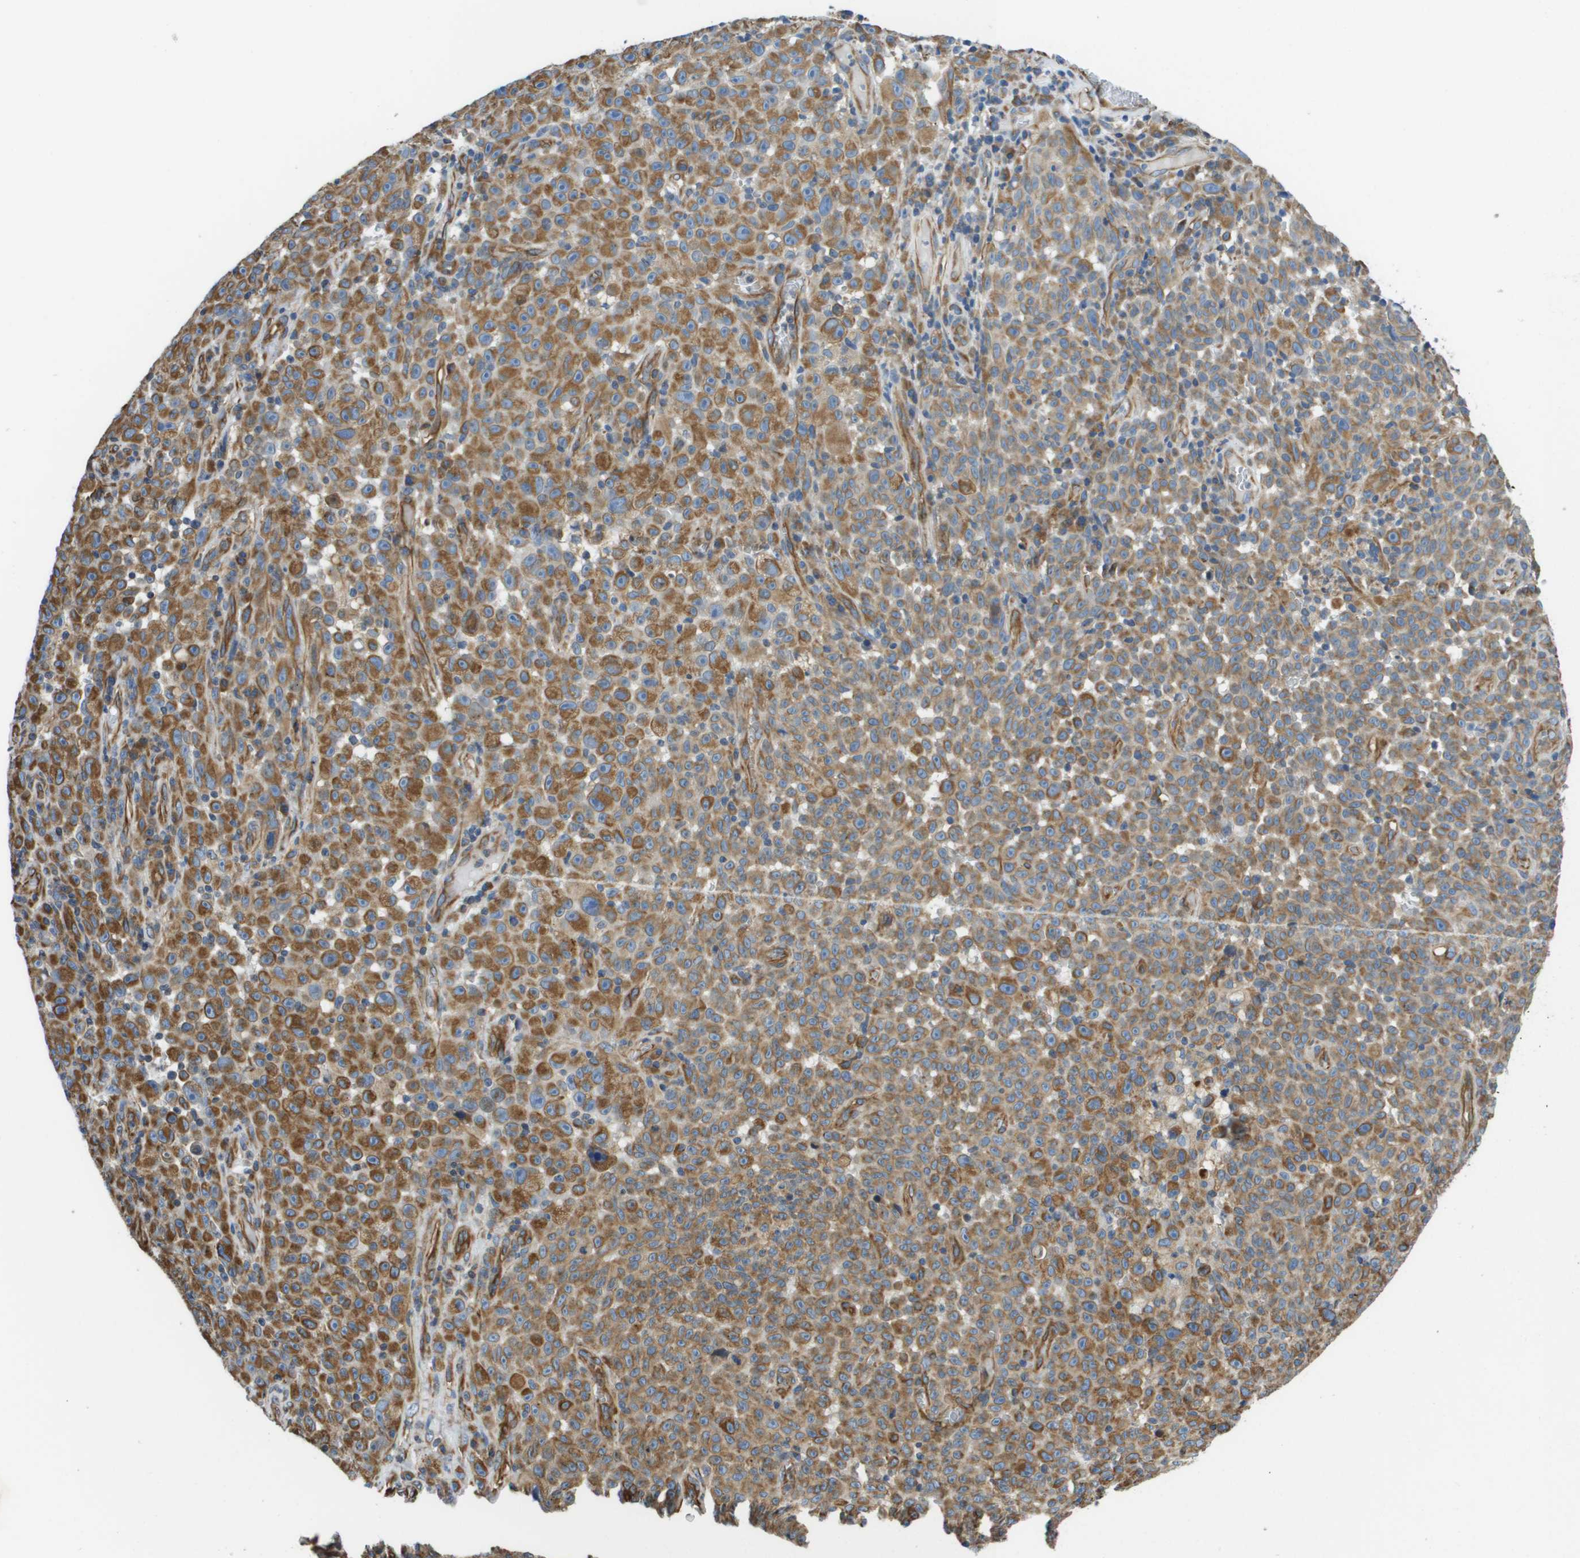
{"staining": {"intensity": "weak", "quantity": ">75%", "location": "cytoplasmic/membranous"}, "tissue": "melanoma", "cell_type": "Tumor cells", "image_type": "cancer", "snomed": [{"axis": "morphology", "description": "Malignant melanoma, NOS"}, {"axis": "topography", "description": "Skin"}], "caption": "The immunohistochemical stain labels weak cytoplasmic/membranous positivity in tumor cells of melanoma tissue. The protein of interest is shown in brown color, while the nuclei are stained blue.", "gene": "HSD17B12", "patient": {"sex": "female", "age": 82}}